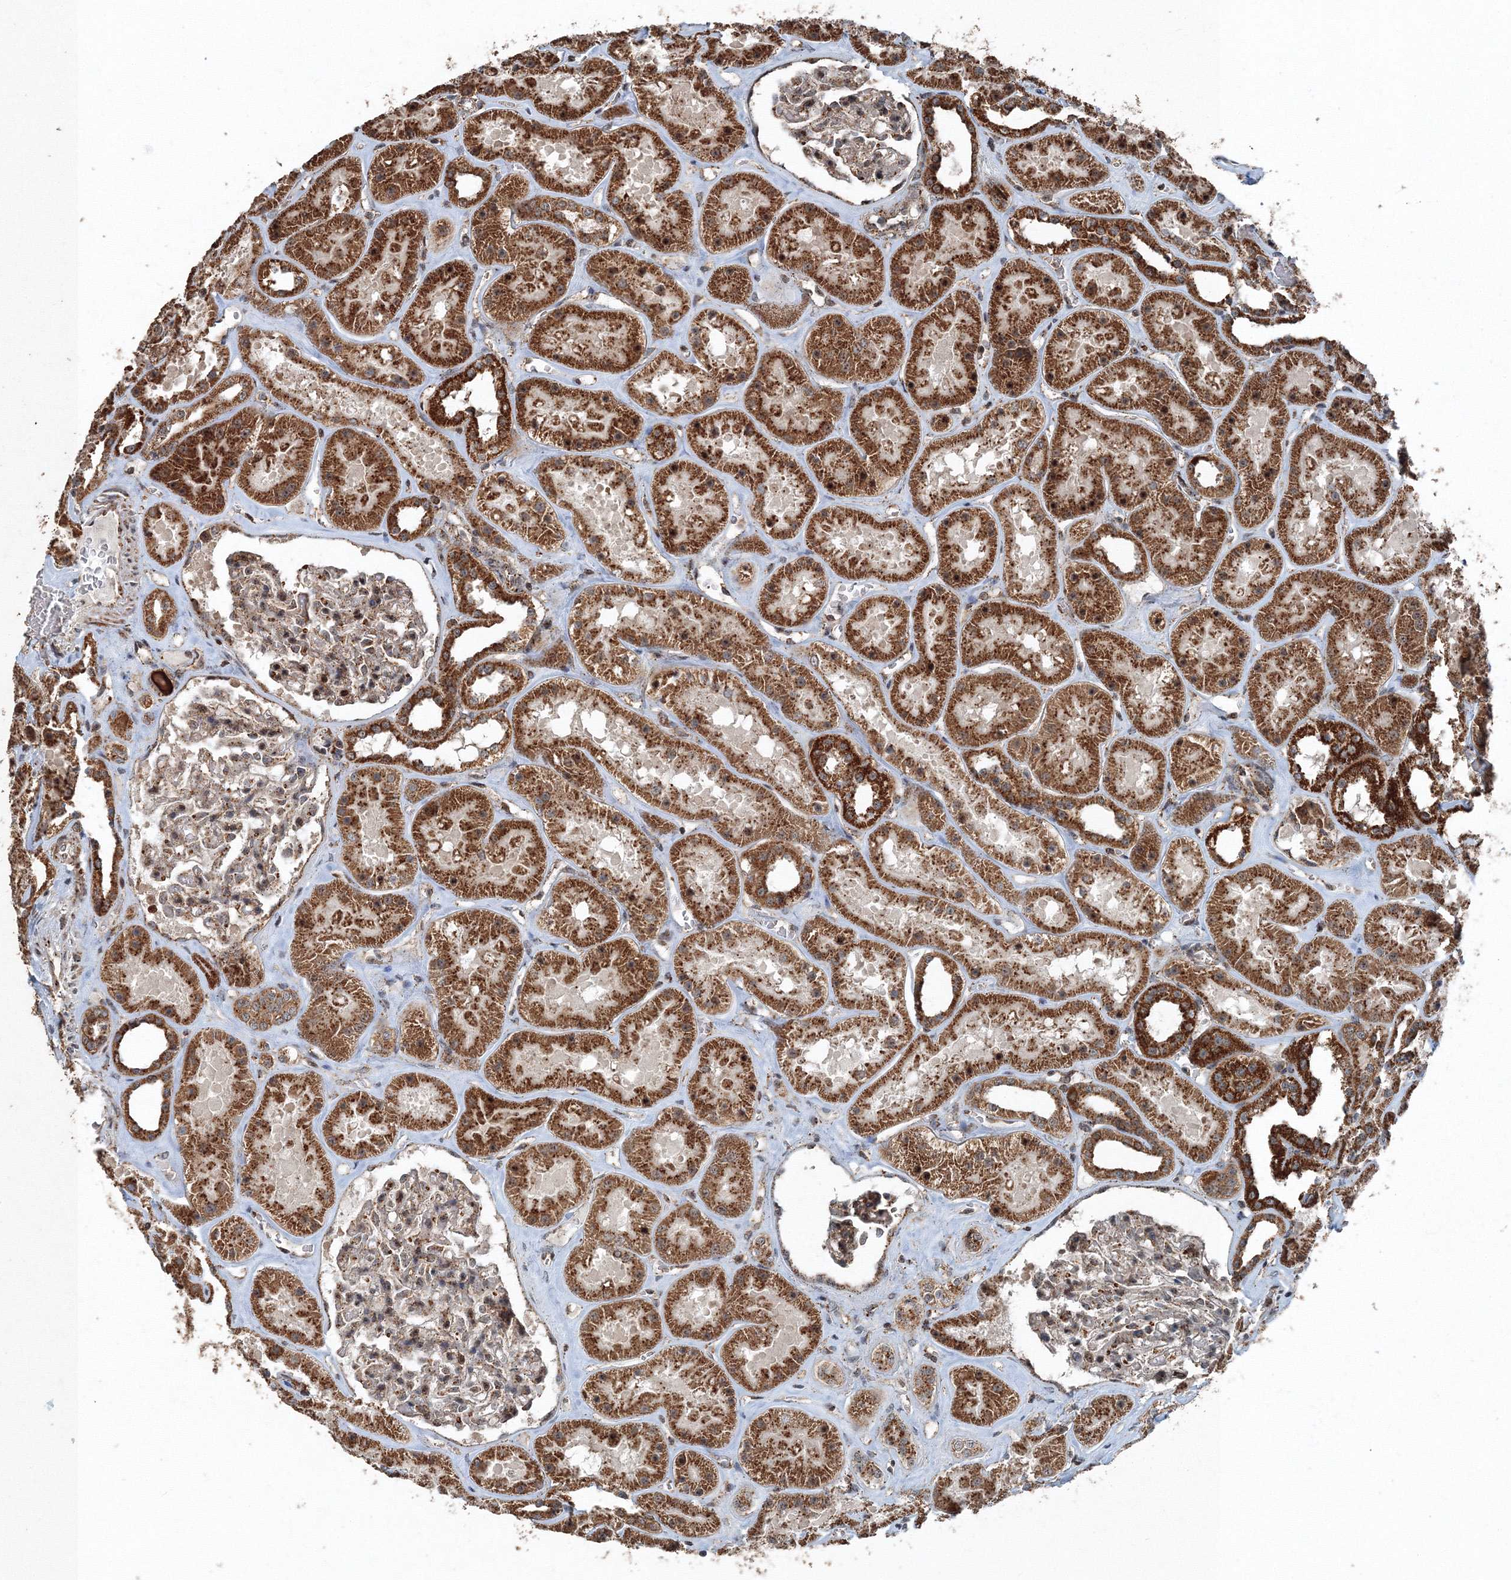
{"staining": {"intensity": "moderate", "quantity": ">75%", "location": "cytoplasmic/membranous"}, "tissue": "kidney", "cell_type": "Cells in glomeruli", "image_type": "normal", "snomed": [{"axis": "morphology", "description": "Normal tissue, NOS"}, {"axis": "topography", "description": "Kidney"}], "caption": "DAB (3,3'-diaminobenzidine) immunohistochemical staining of benign human kidney demonstrates moderate cytoplasmic/membranous protein expression in approximately >75% of cells in glomeruli.", "gene": "AASDH", "patient": {"sex": "female", "age": 41}}